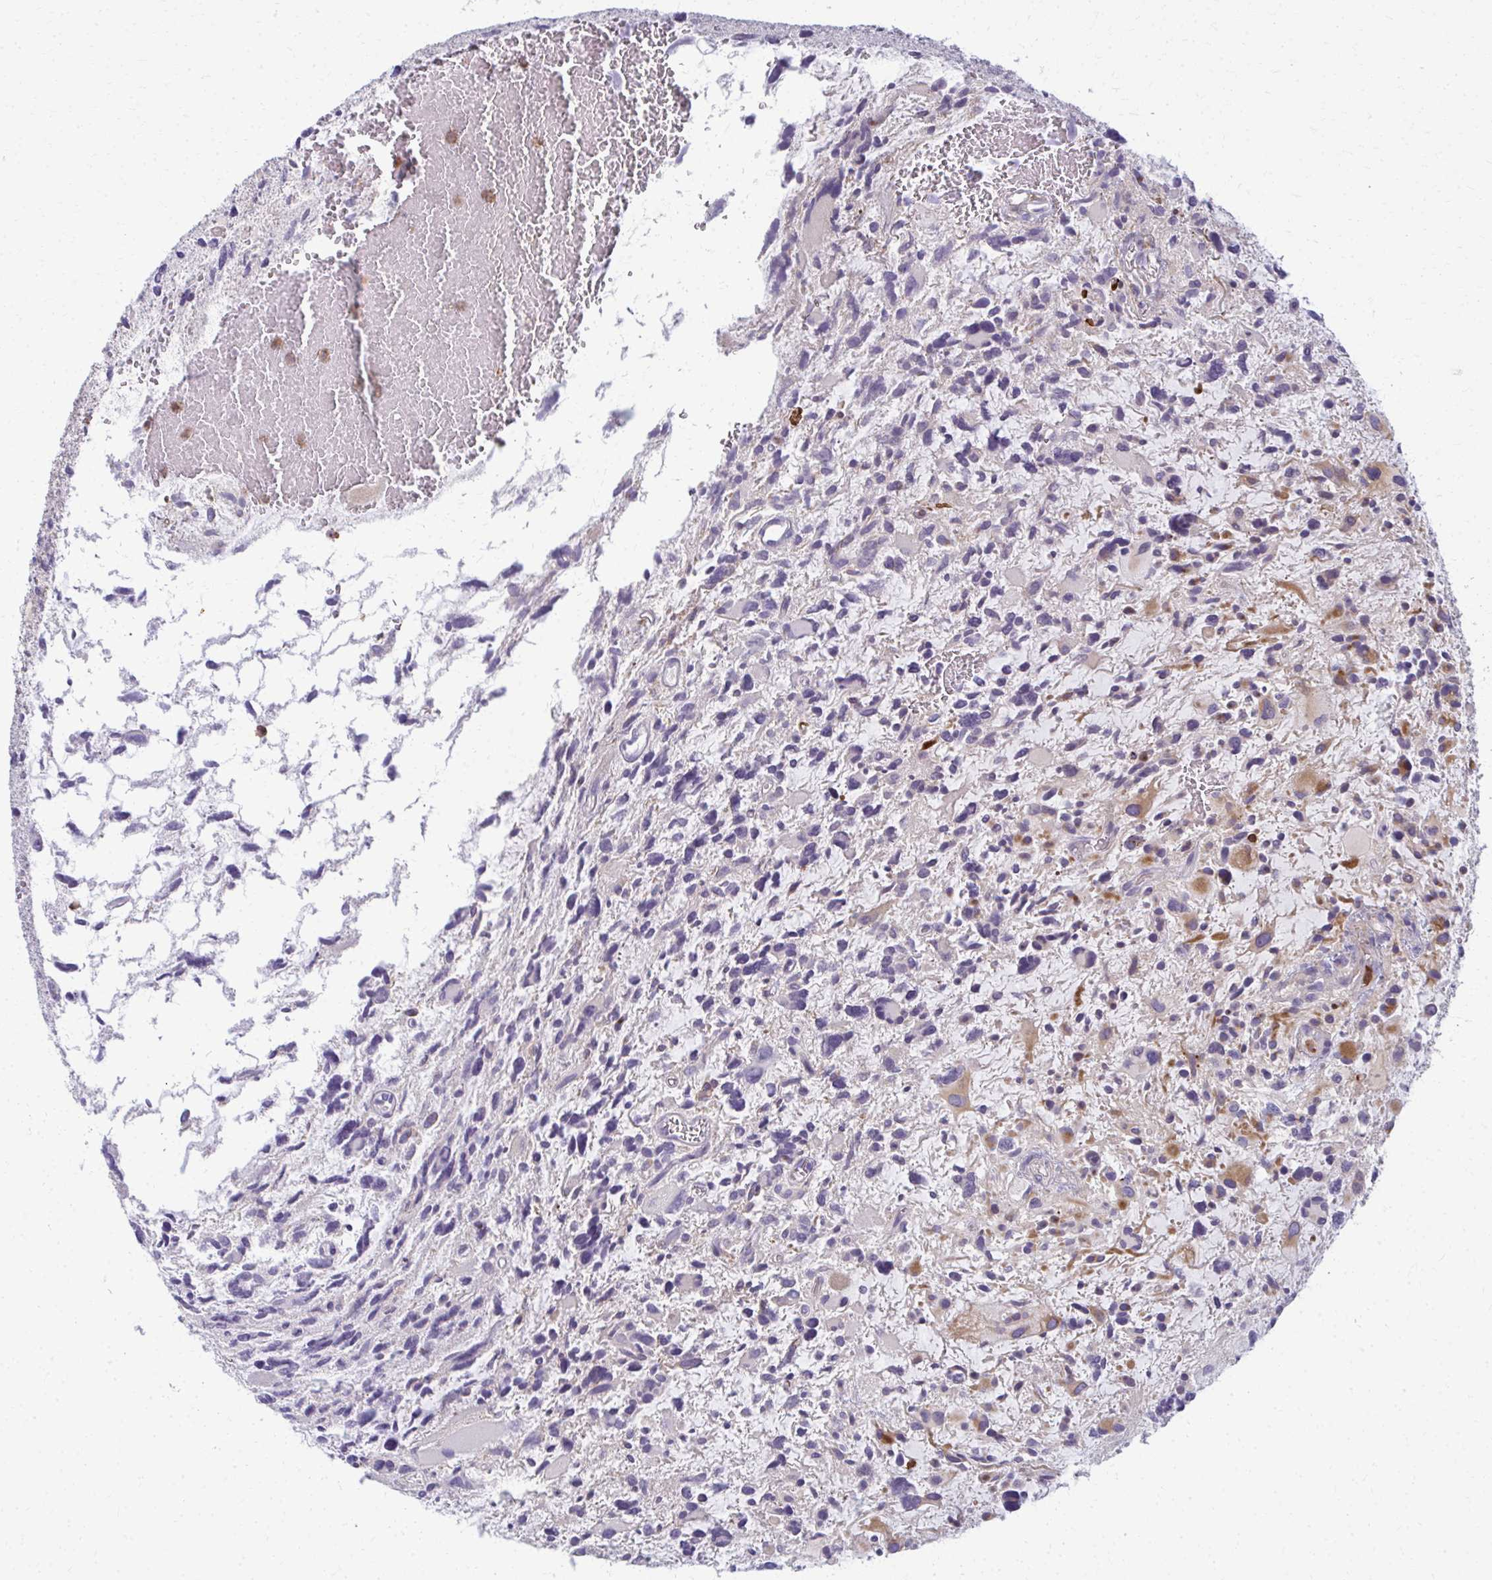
{"staining": {"intensity": "moderate", "quantity": "<25%", "location": "cytoplasmic/membranous"}, "tissue": "glioma", "cell_type": "Tumor cells", "image_type": "cancer", "snomed": [{"axis": "morphology", "description": "Glioma, malignant, High grade"}, {"axis": "topography", "description": "Brain"}], "caption": "Glioma stained with a brown dye exhibits moderate cytoplasmic/membranous positive expression in approximately <25% of tumor cells.", "gene": "AP5M1", "patient": {"sex": "female", "age": 11}}